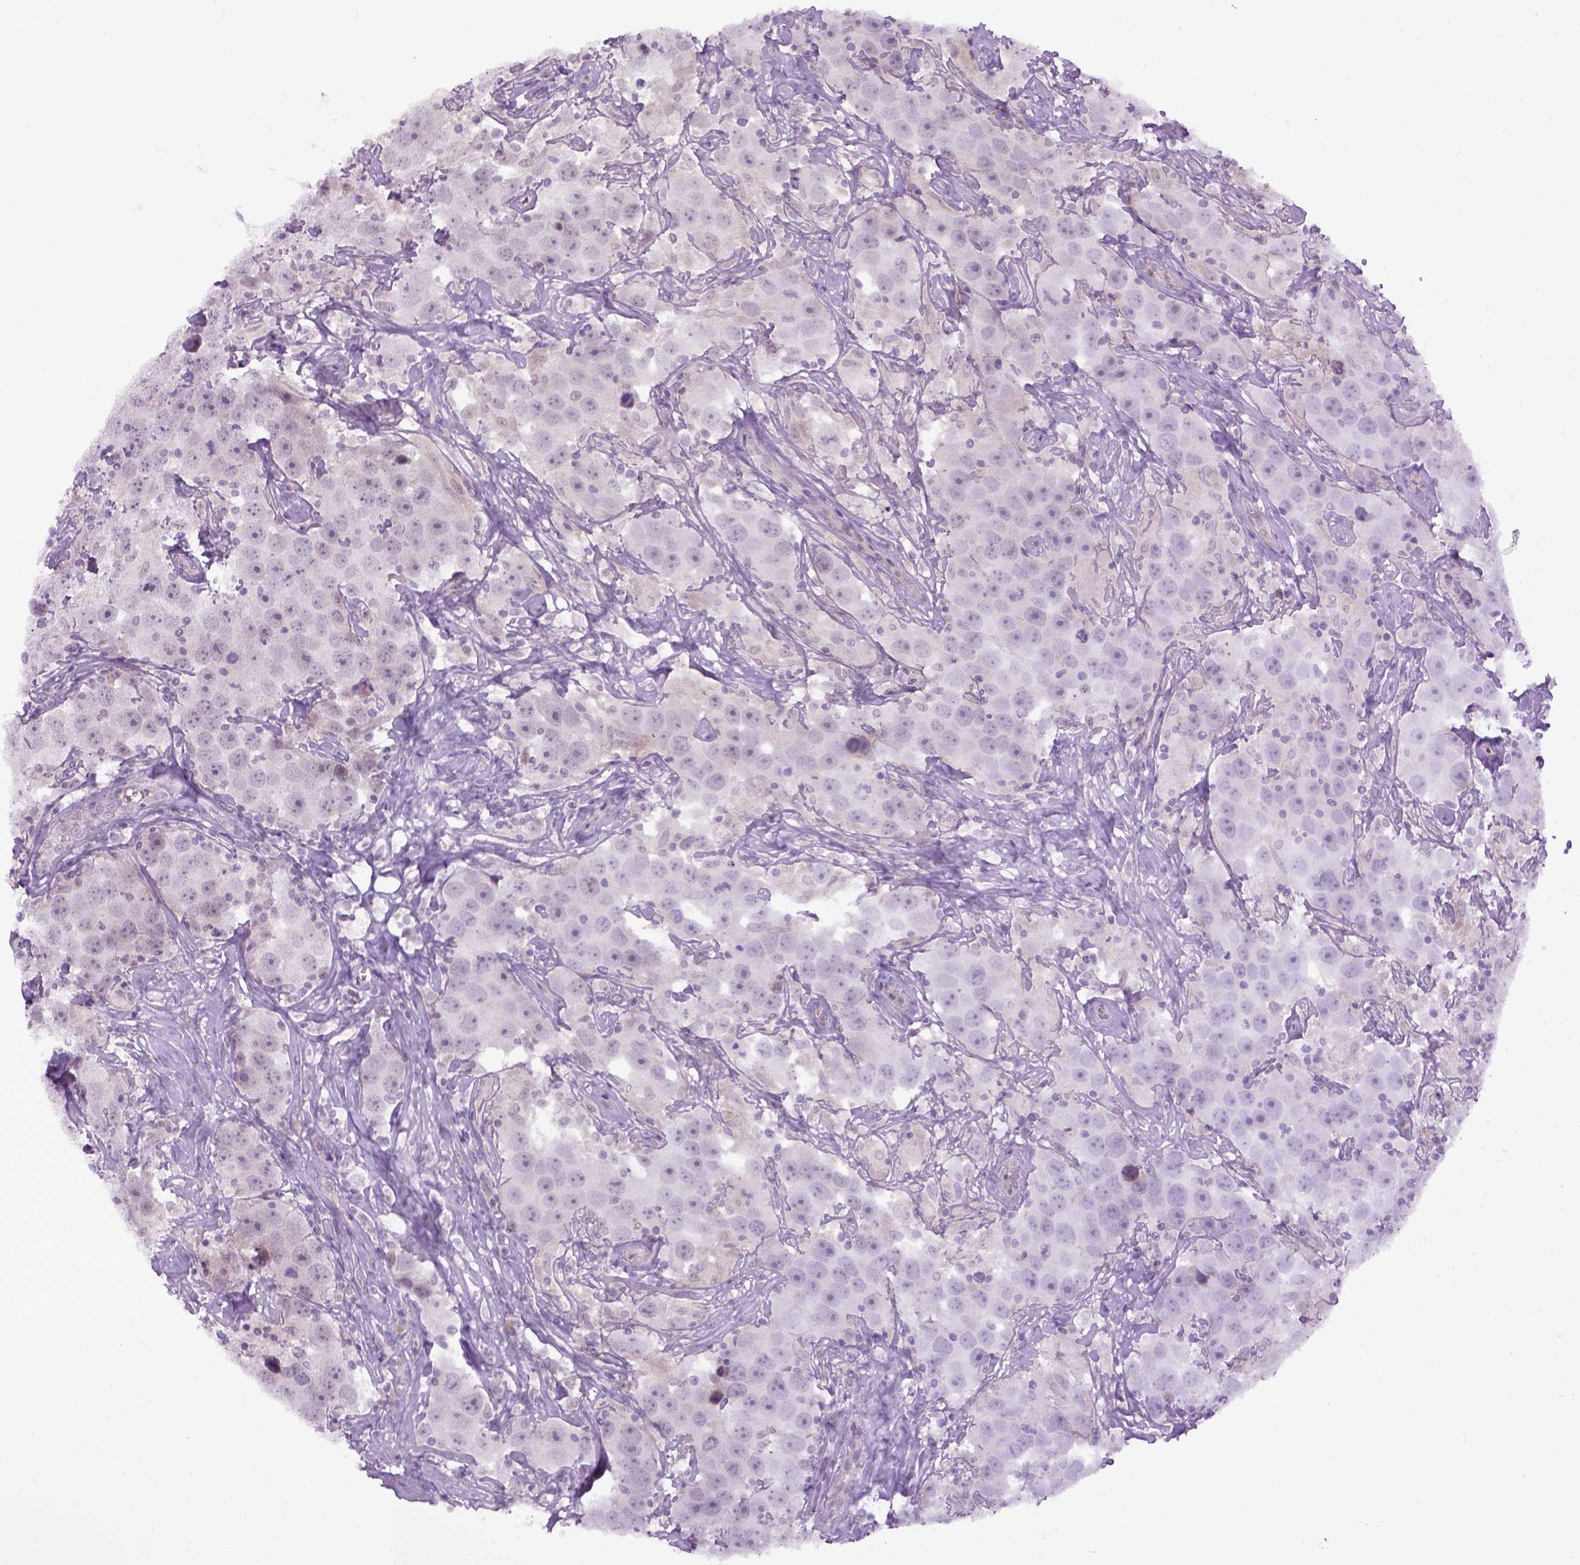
{"staining": {"intensity": "negative", "quantity": "none", "location": "none"}, "tissue": "testis cancer", "cell_type": "Tumor cells", "image_type": "cancer", "snomed": [{"axis": "morphology", "description": "Seminoma, NOS"}, {"axis": "topography", "description": "Testis"}], "caption": "Immunohistochemistry (IHC) histopathology image of neoplastic tissue: testis cancer (seminoma) stained with DAB (3,3'-diaminobenzidine) reveals no significant protein positivity in tumor cells.", "gene": "EMILIN3", "patient": {"sex": "male", "age": 49}}